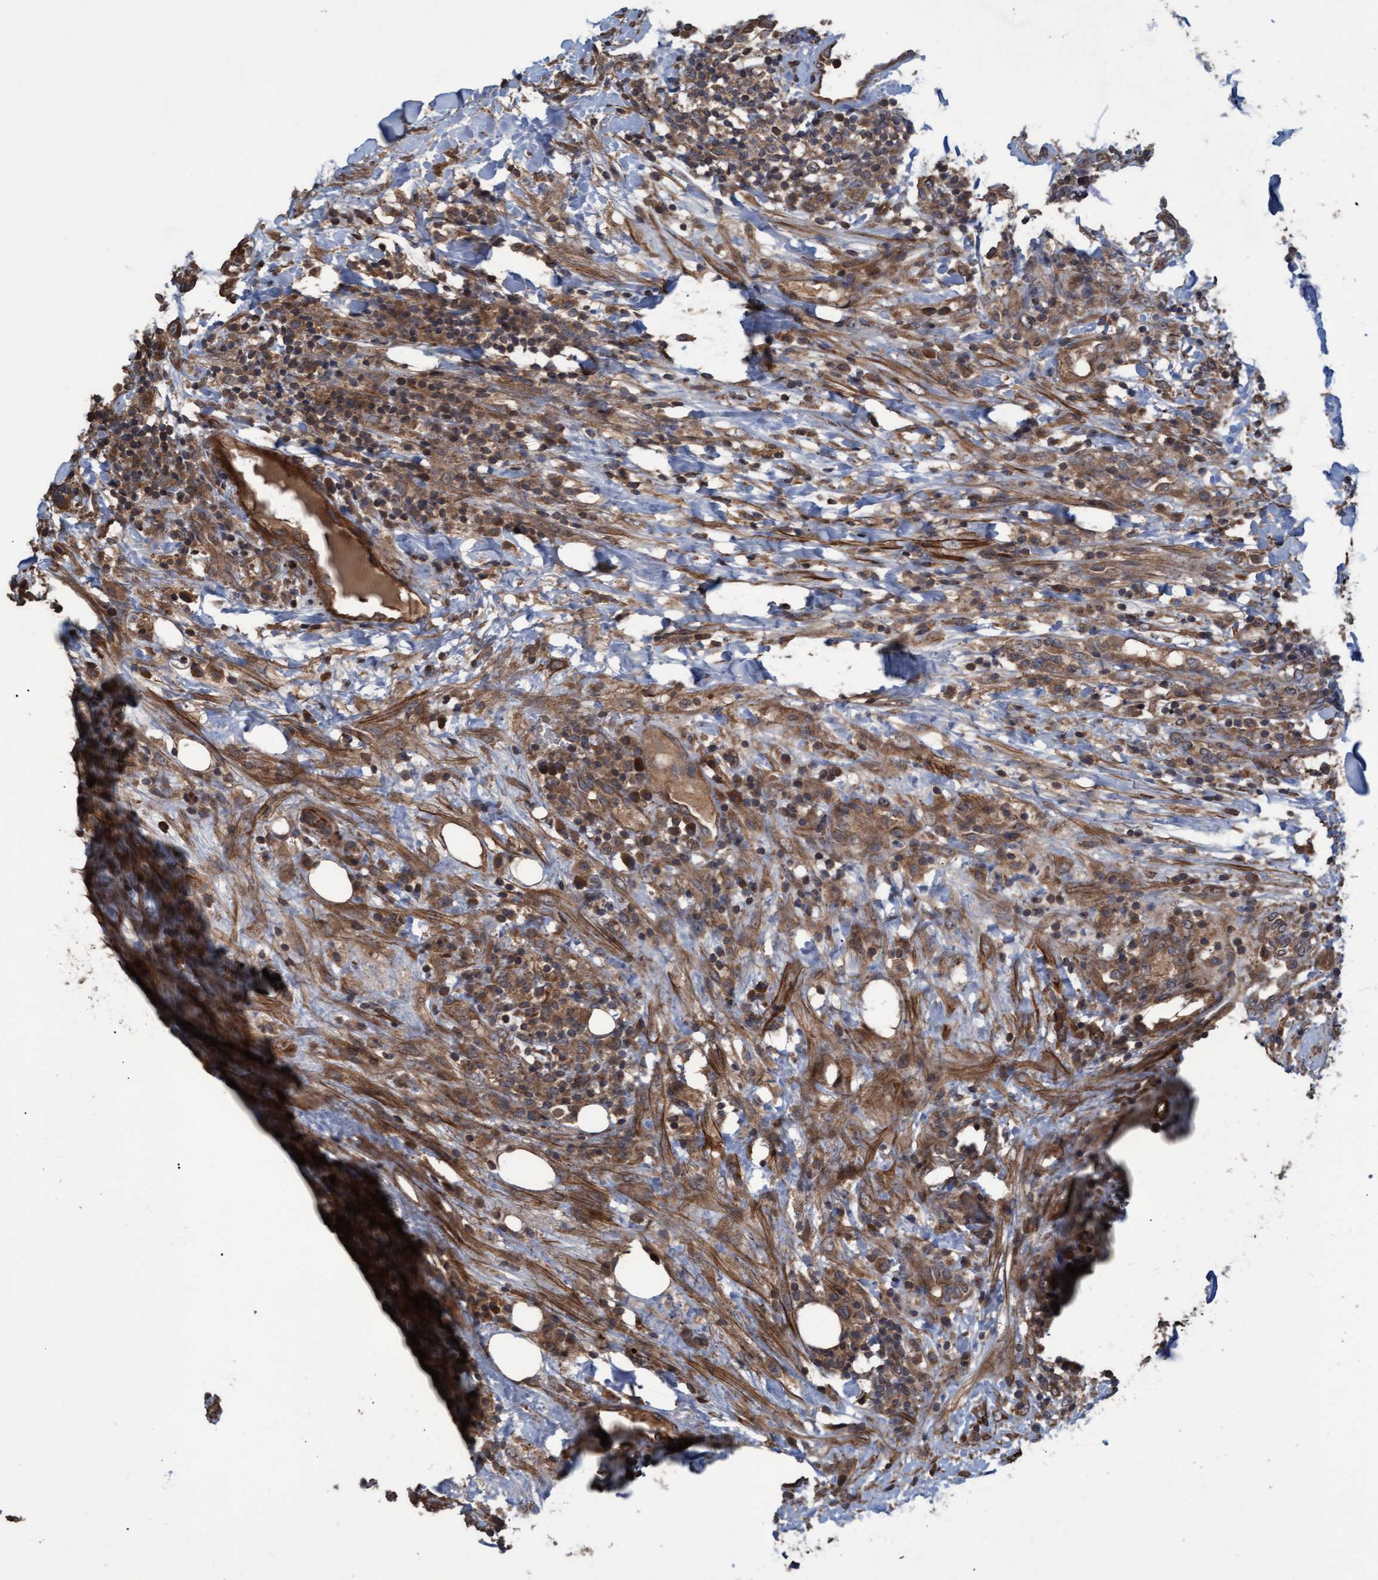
{"staining": {"intensity": "moderate", "quantity": ">75%", "location": "cytoplasmic/membranous"}, "tissue": "breast cancer", "cell_type": "Tumor cells", "image_type": "cancer", "snomed": [{"axis": "morphology", "description": "Duct carcinoma"}, {"axis": "topography", "description": "Breast"}], "caption": "Invasive ductal carcinoma (breast) tissue reveals moderate cytoplasmic/membranous staining in about >75% of tumor cells, visualized by immunohistochemistry.", "gene": "GGT6", "patient": {"sex": "female", "age": 37}}